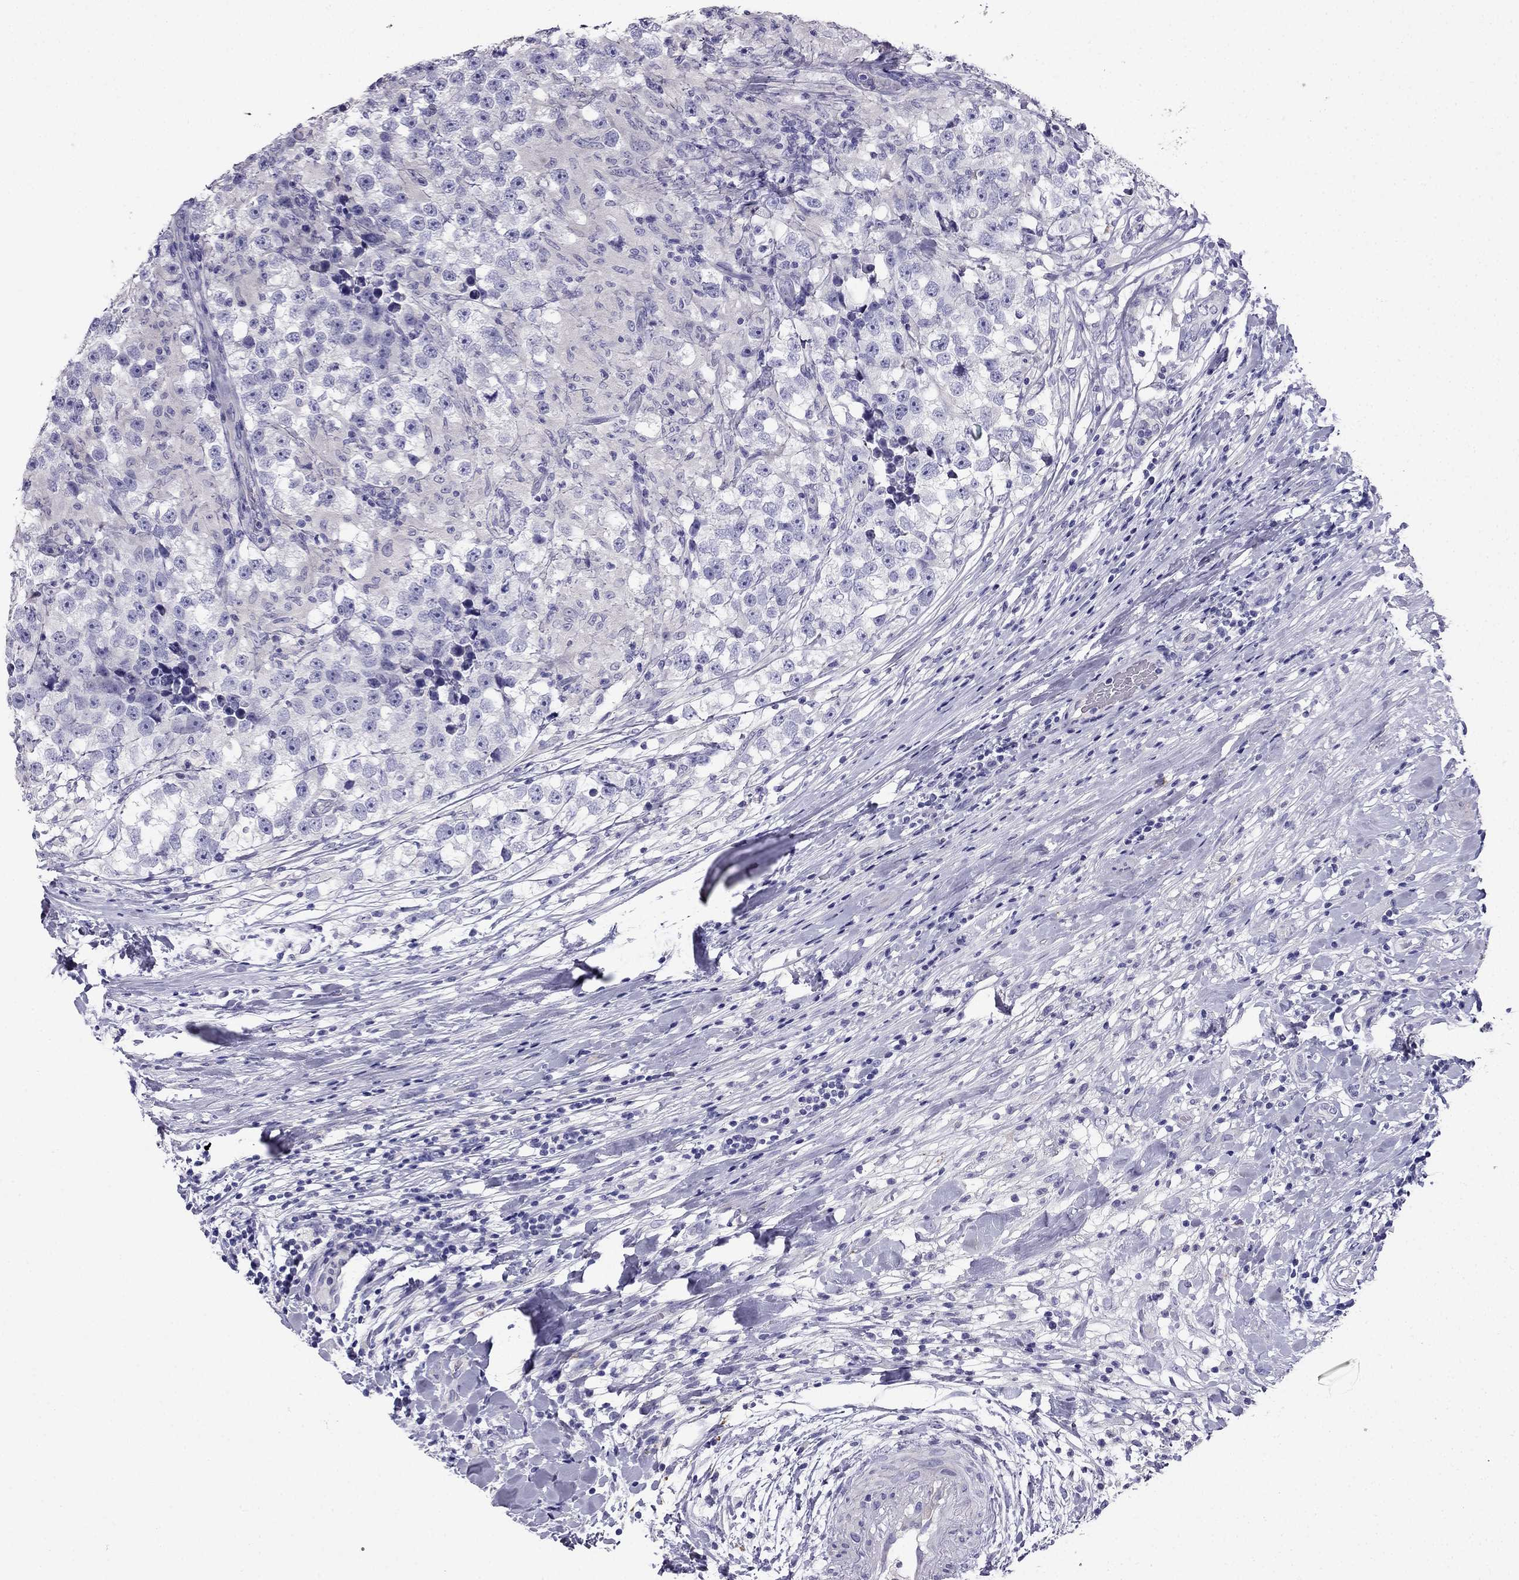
{"staining": {"intensity": "negative", "quantity": "none", "location": "none"}, "tissue": "testis cancer", "cell_type": "Tumor cells", "image_type": "cancer", "snomed": [{"axis": "morphology", "description": "Seminoma, NOS"}, {"axis": "topography", "description": "Testis"}], "caption": "Tumor cells show no significant protein positivity in testis seminoma.", "gene": "PTH", "patient": {"sex": "male", "age": 46}}